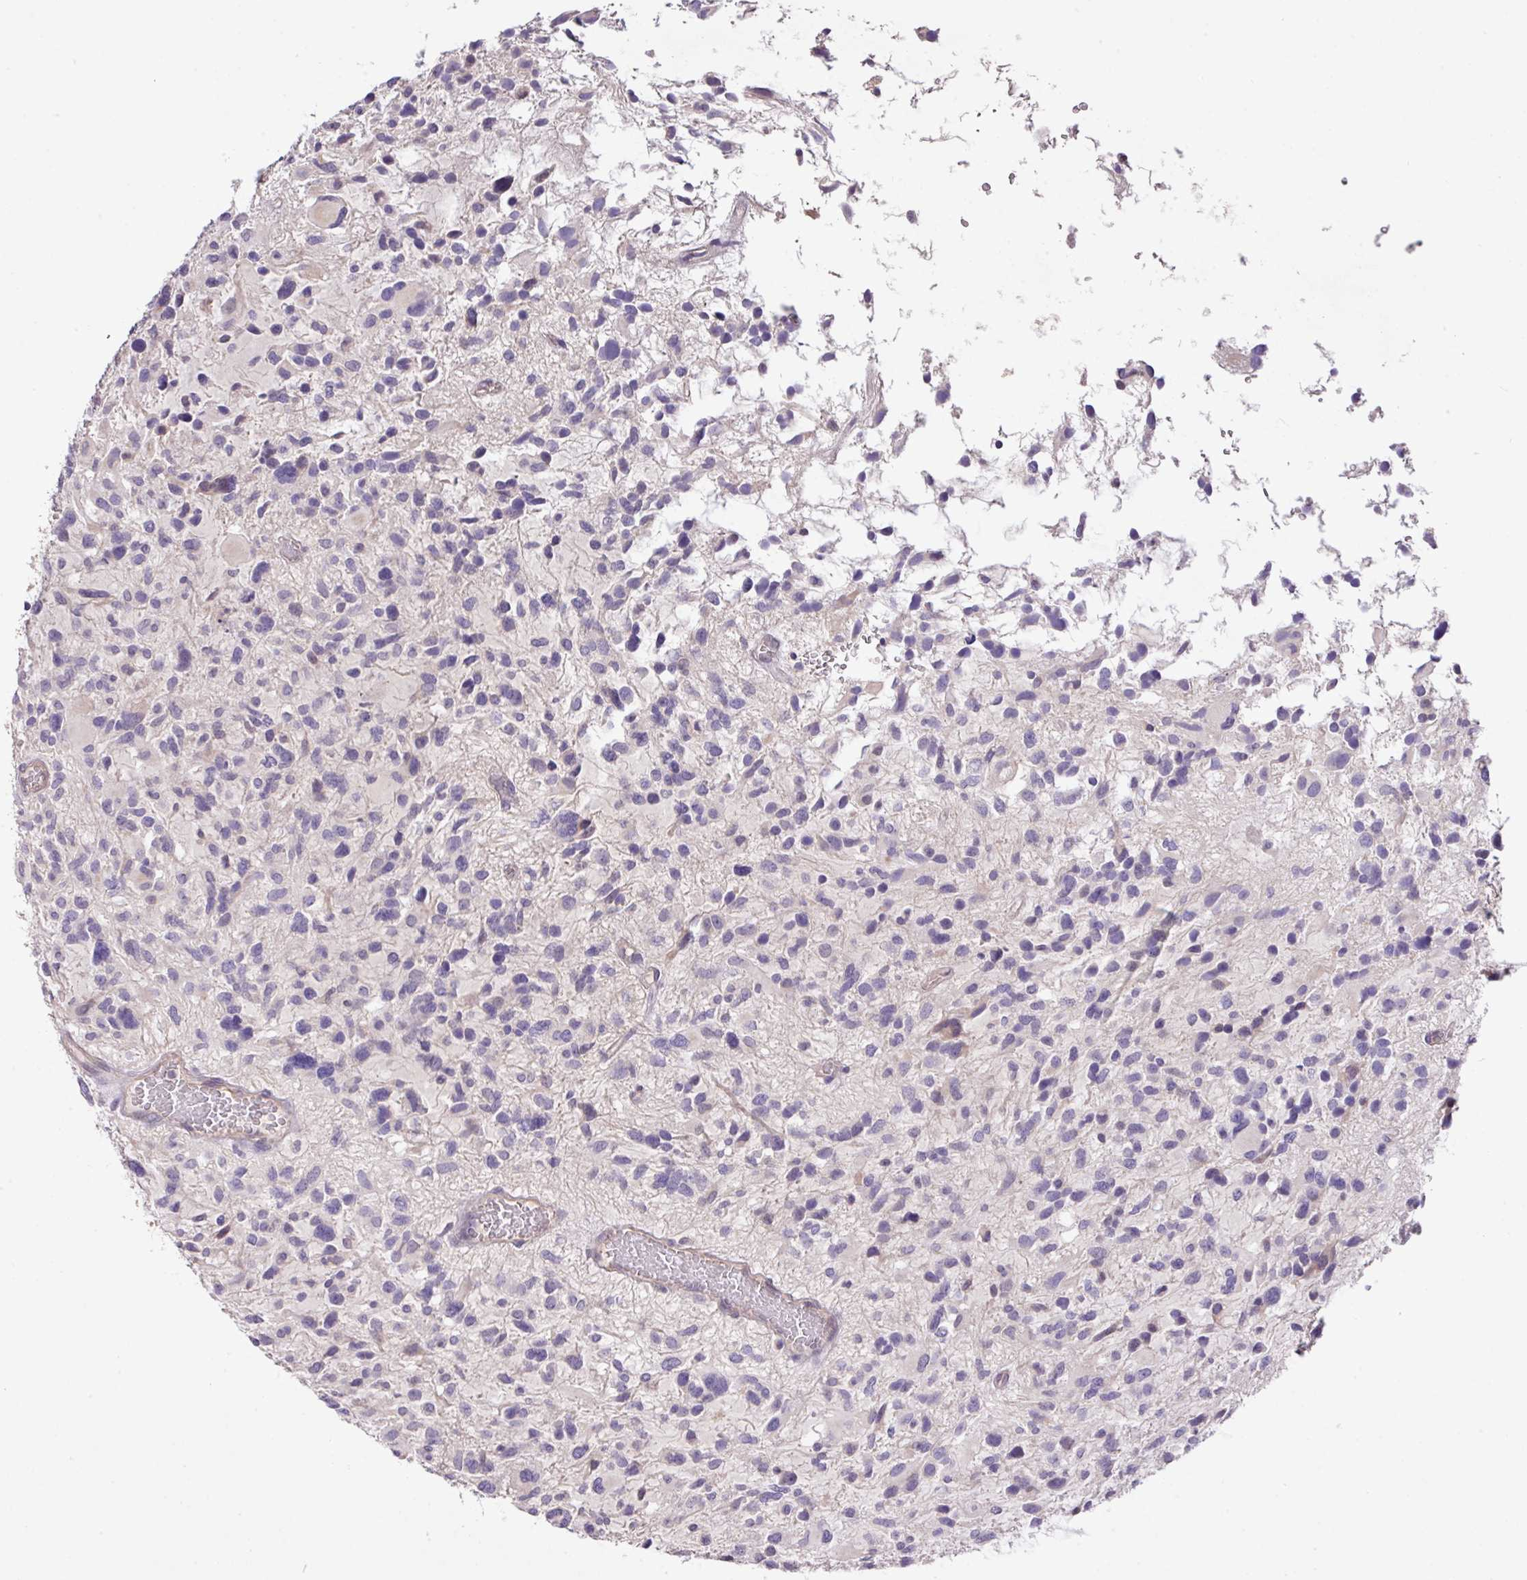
{"staining": {"intensity": "negative", "quantity": "none", "location": "none"}, "tissue": "glioma", "cell_type": "Tumor cells", "image_type": "cancer", "snomed": [{"axis": "morphology", "description": "Glioma, malignant, High grade"}, {"axis": "topography", "description": "Brain"}], "caption": "DAB (3,3'-diaminobenzidine) immunohistochemical staining of high-grade glioma (malignant) displays no significant expression in tumor cells. (IHC, brightfield microscopy, high magnification).", "gene": "PRADC1", "patient": {"sex": "female", "age": 11}}